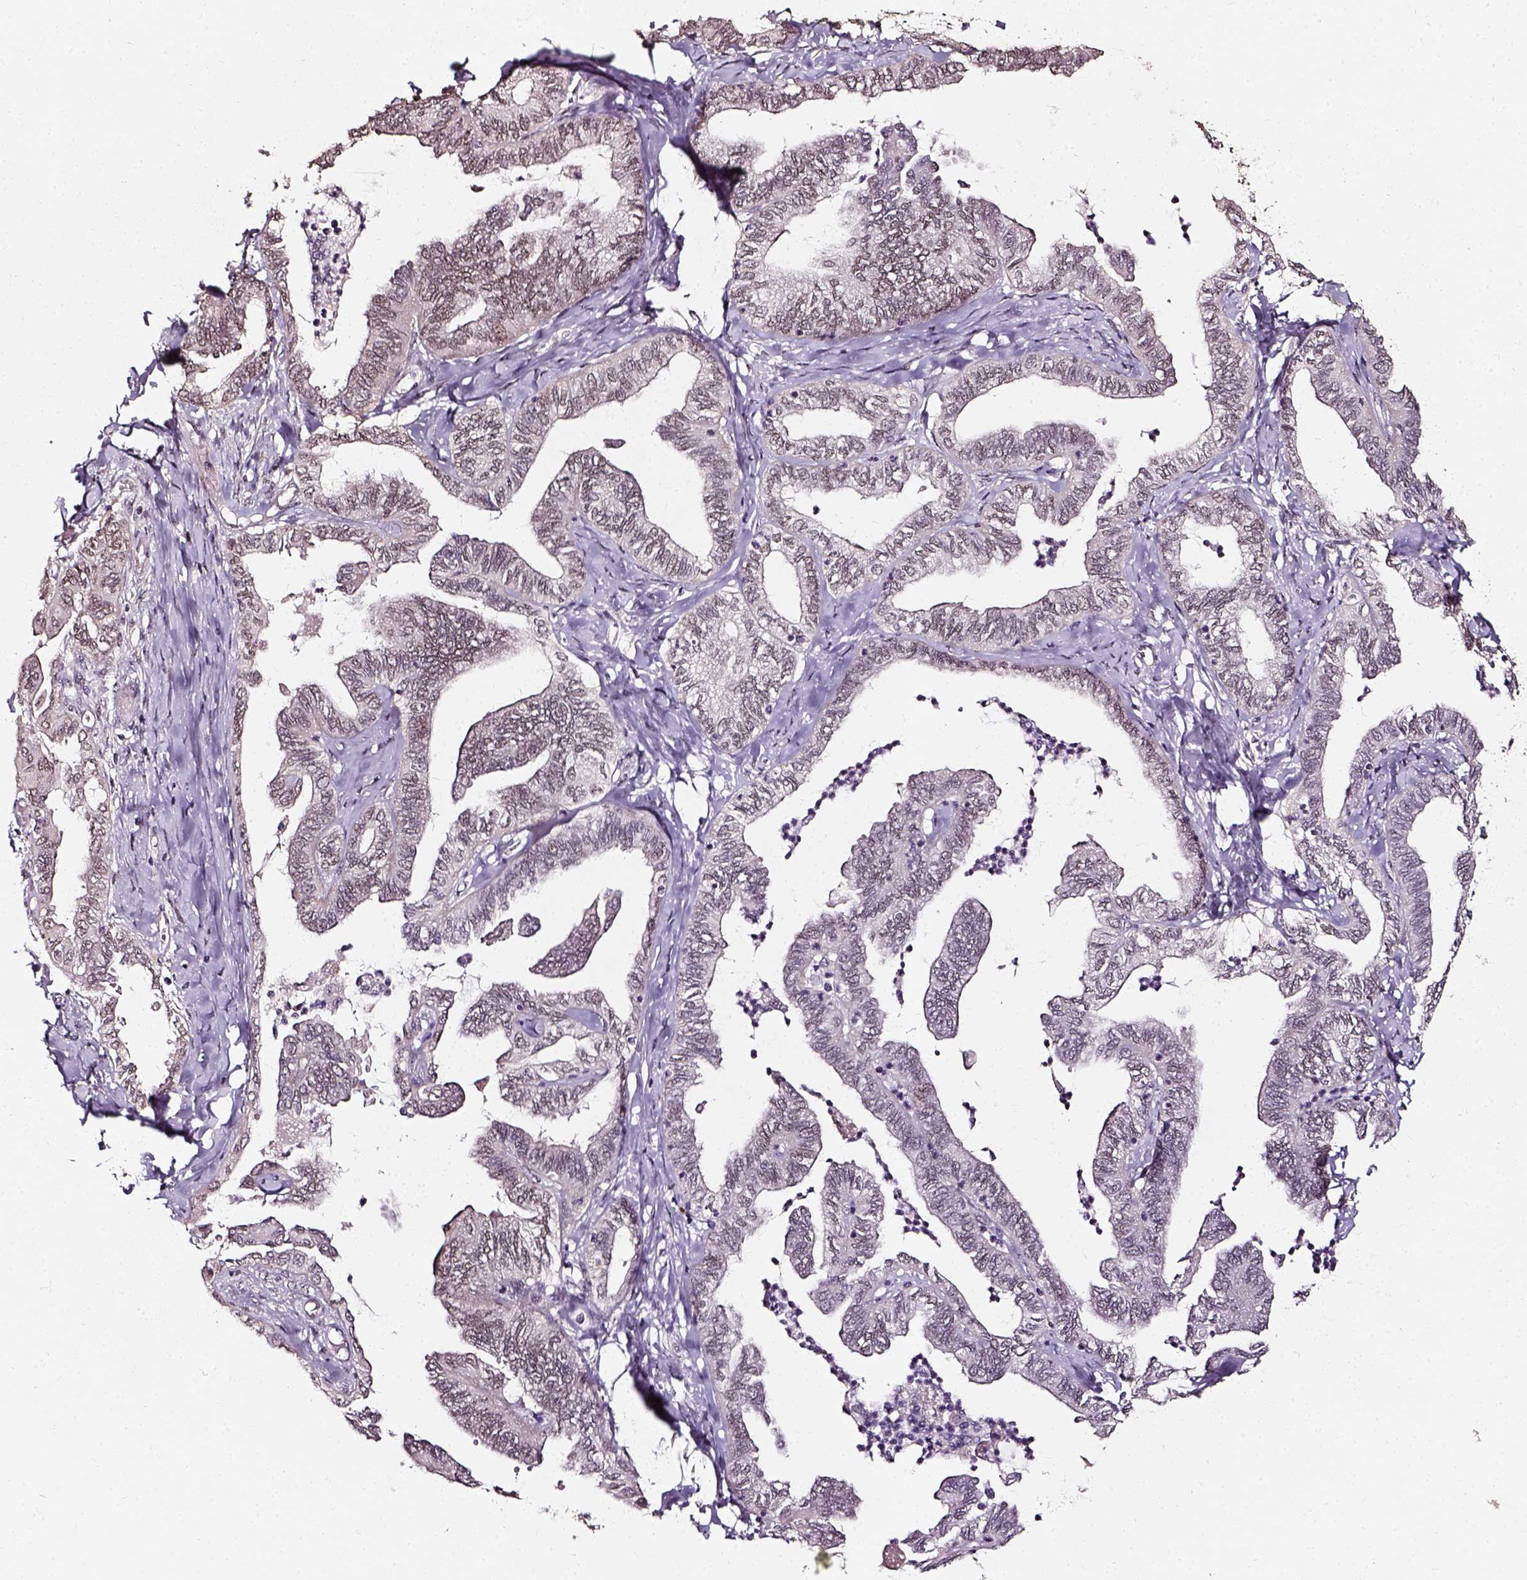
{"staining": {"intensity": "negative", "quantity": "none", "location": "none"}, "tissue": "ovarian cancer", "cell_type": "Tumor cells", "image_type": "cancer", "snomed": [{"axis": "morphology", "description": "Carcinoma, endometroid"}, {"axis": "topography", "description": "Ovary"}], "caption": "This is an IHC image of human endometroid carcinoma (ovarian). There is no staining in tumor cells.", "gene": "NACC1", "patient": {"sex": "female", "age": 70}}